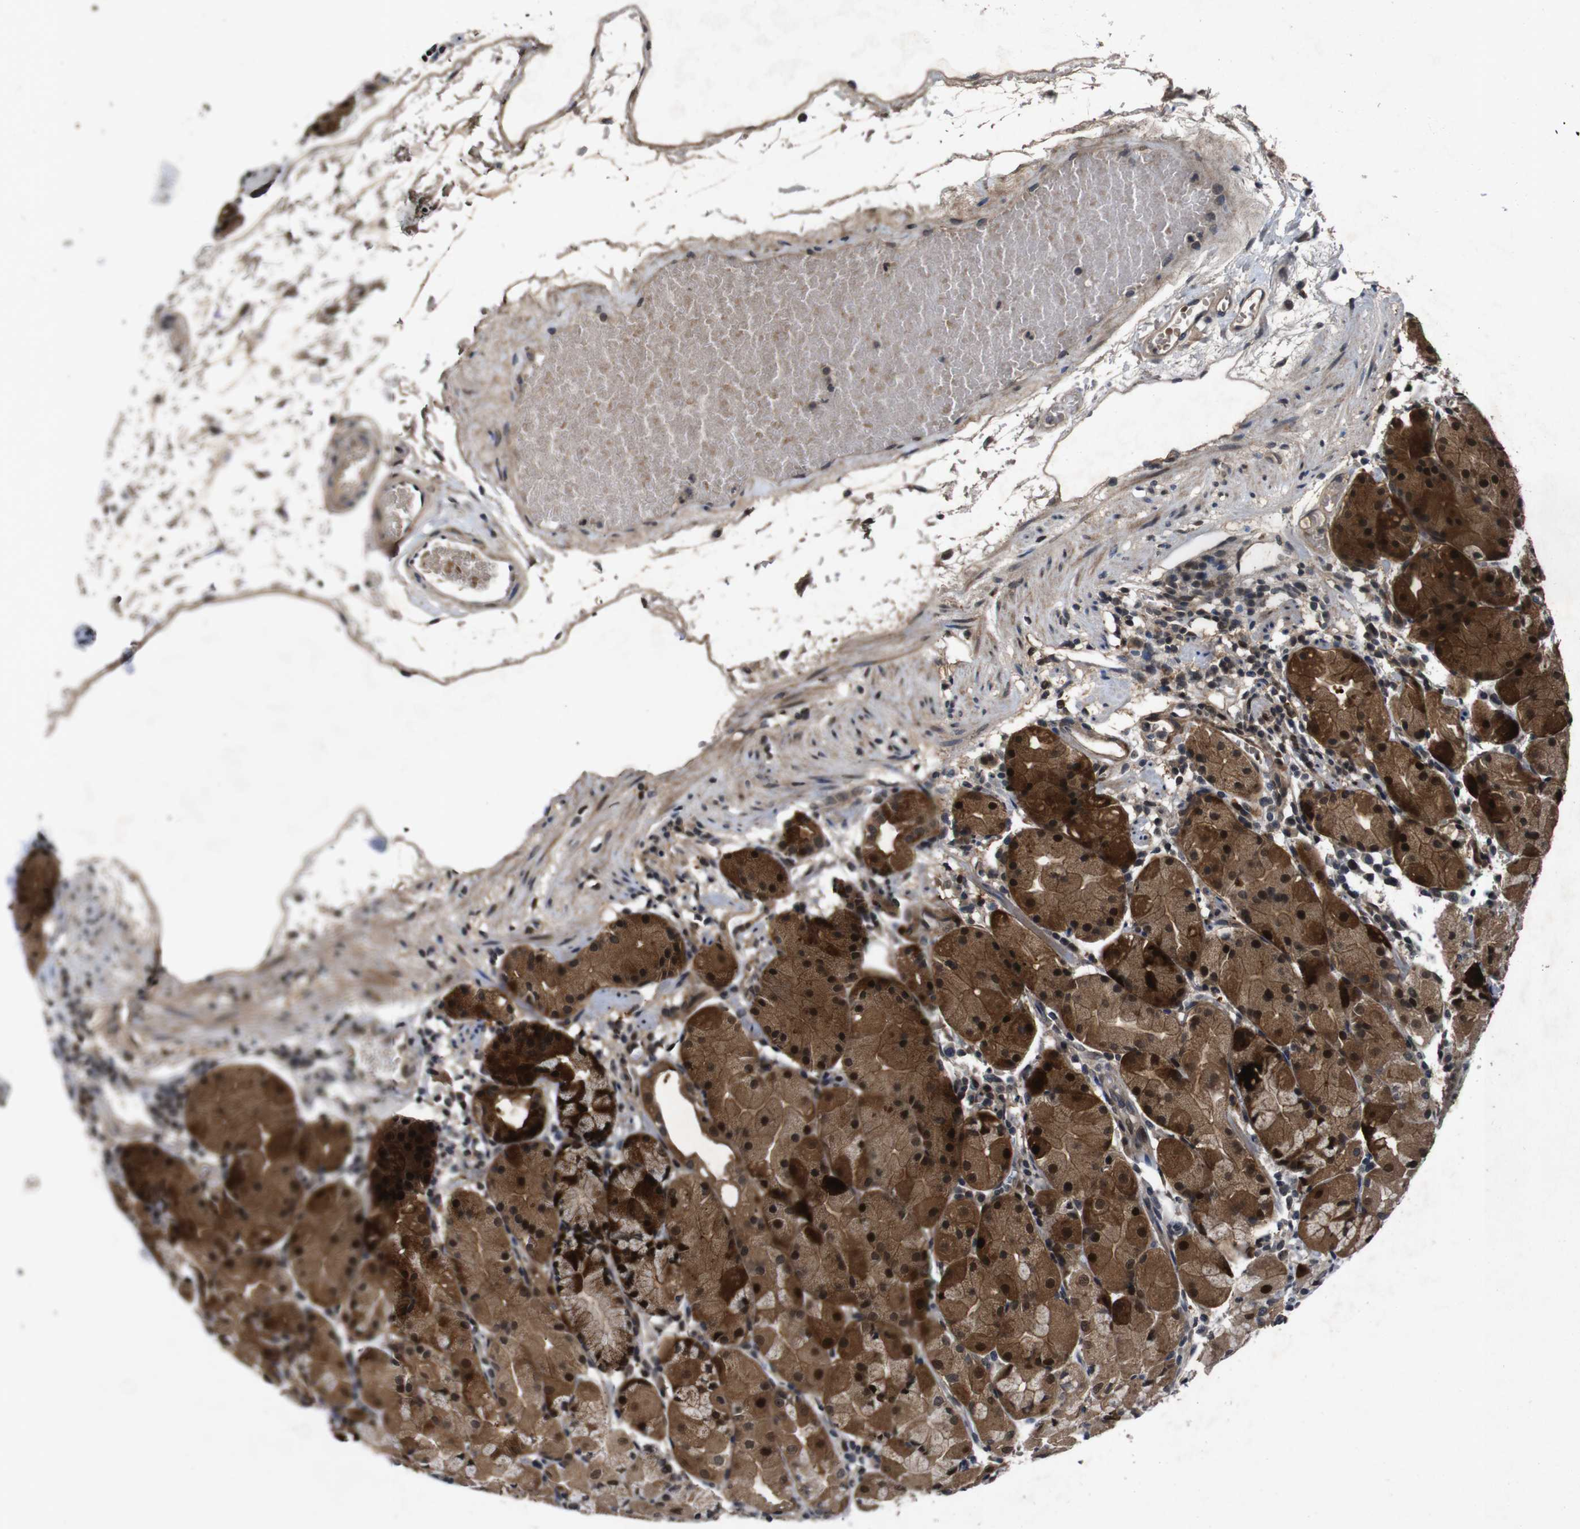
{"staining": {"intensity": "strong", "quantity": ">75%", "location": "cytoplasmic/membranous,nuclear"}, "tissue": "stomach", "cell_type": "Glandular cells", "image_type": "normal", "snomed": [{"axis": "morphology", "description": "Normal tissue, NOS"}, {"axis": "topography", "description": "Stomach"}, {"axis": "topography", "description": "Stomach, lower"}], "caption": "Protein positivity by immunohistochemistry reveals strong cytoplasmic/membranous,nuclear positivity in about >75% of glandular cells in benign stomach. The protein of interest is stained brown, and the nuclei are stained in blue (DAB (3,3'-diaminobenzidine) IHC with brightfield microscopy, high magnification).", "gene": "AKT3", "patient": {"sex": "female", "age": 75}}